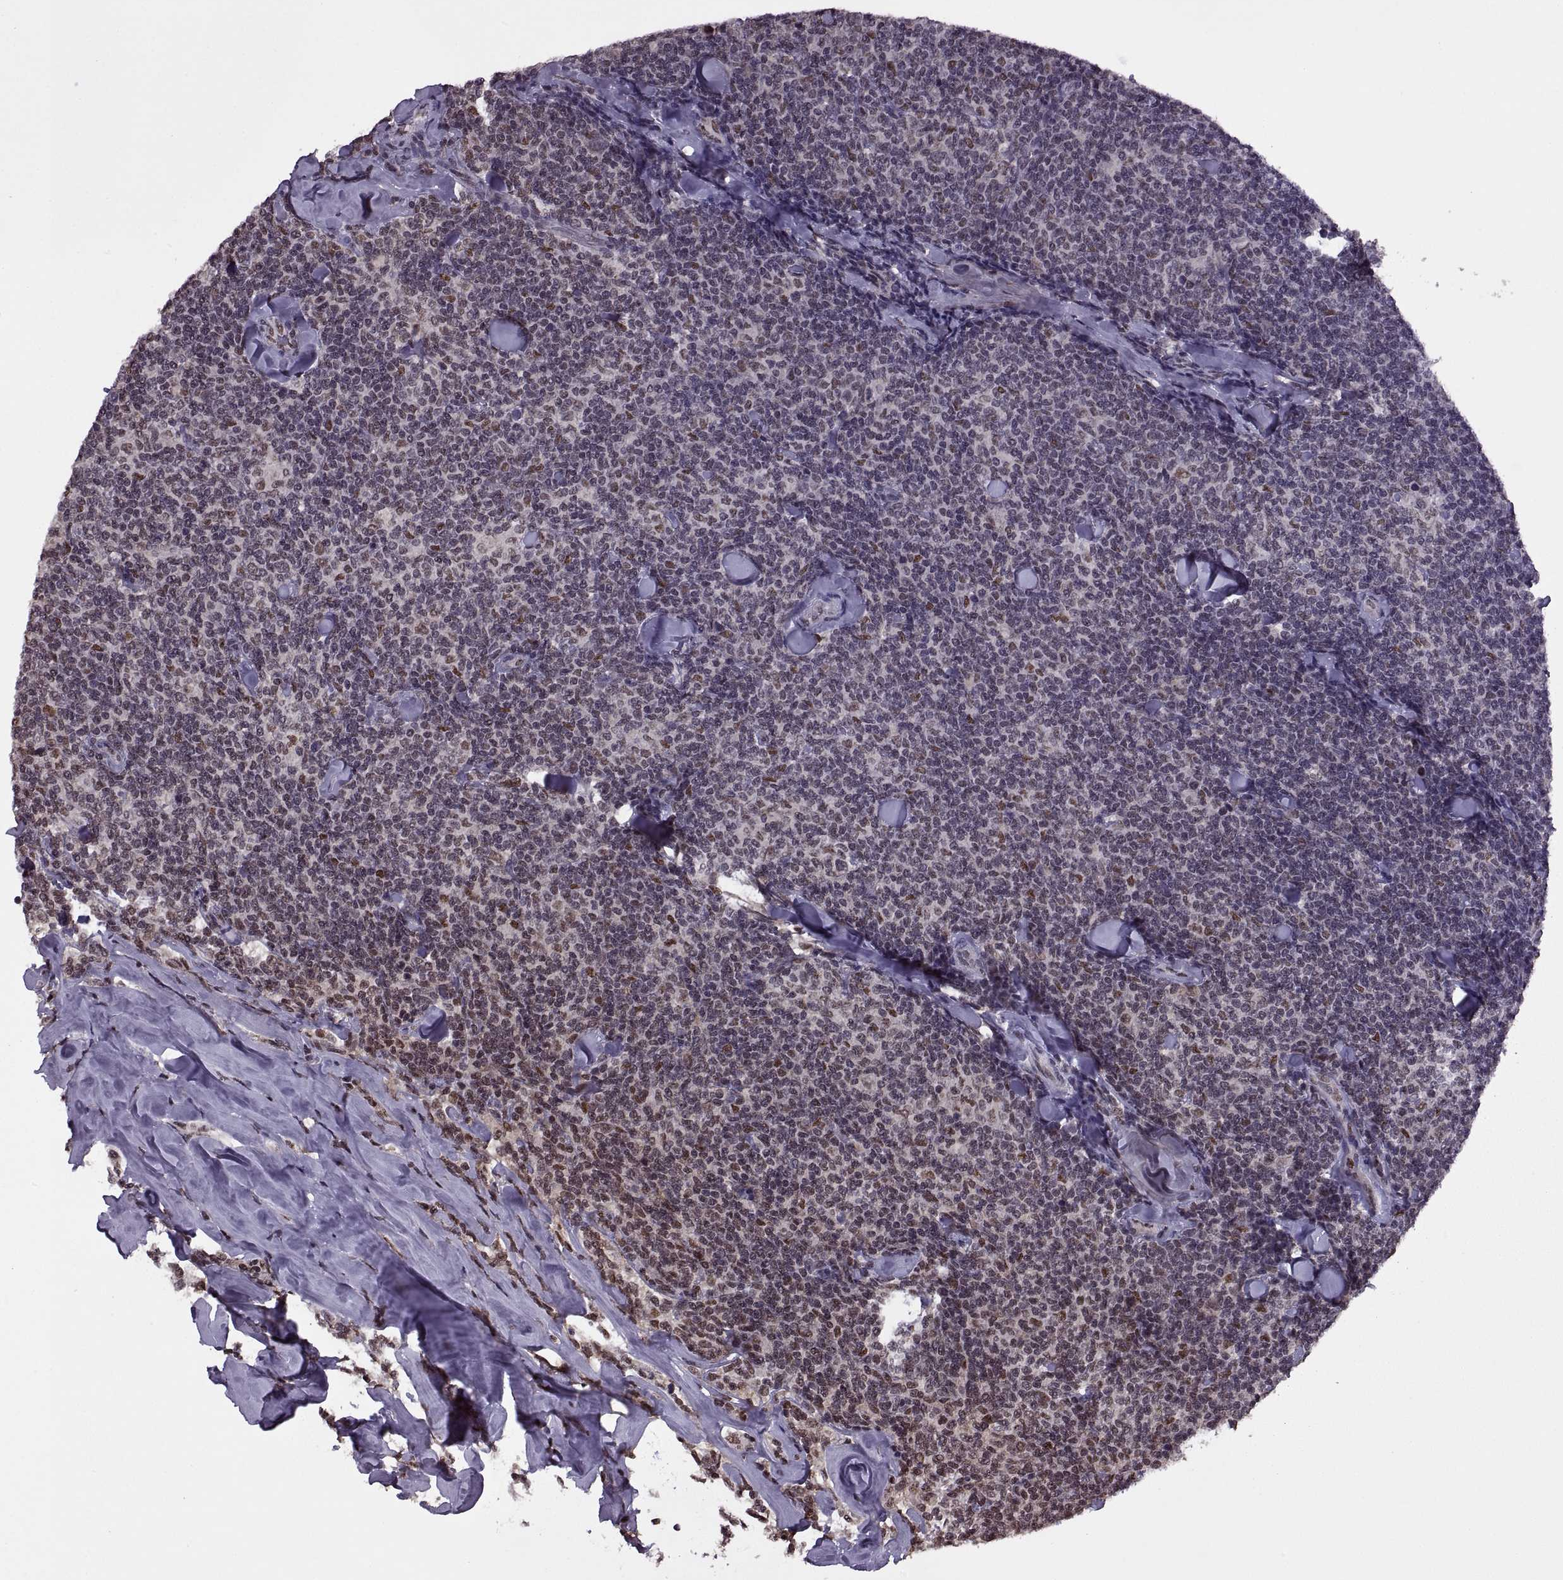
{"staining": {"intensity": "negative", "quantity": "none", "location": "none"}, "tissue": "lymphoma", "cell_type": "Tumor cells", "image_type": "cancer", "snomed": [{"axis": "morphology", "description": "Malignant lymphoma, non-Hodgkin's type, Low grade"}, {"axis": "topography", "description": "Lymph node"}], "caption": "Low-grade malignant lymphoma, non-Hodgkin's type stained for a protein using IHC displays no positivity tumor cells.", "gene": "INTS3", "patient": {"sex": "female", "age": 56}}